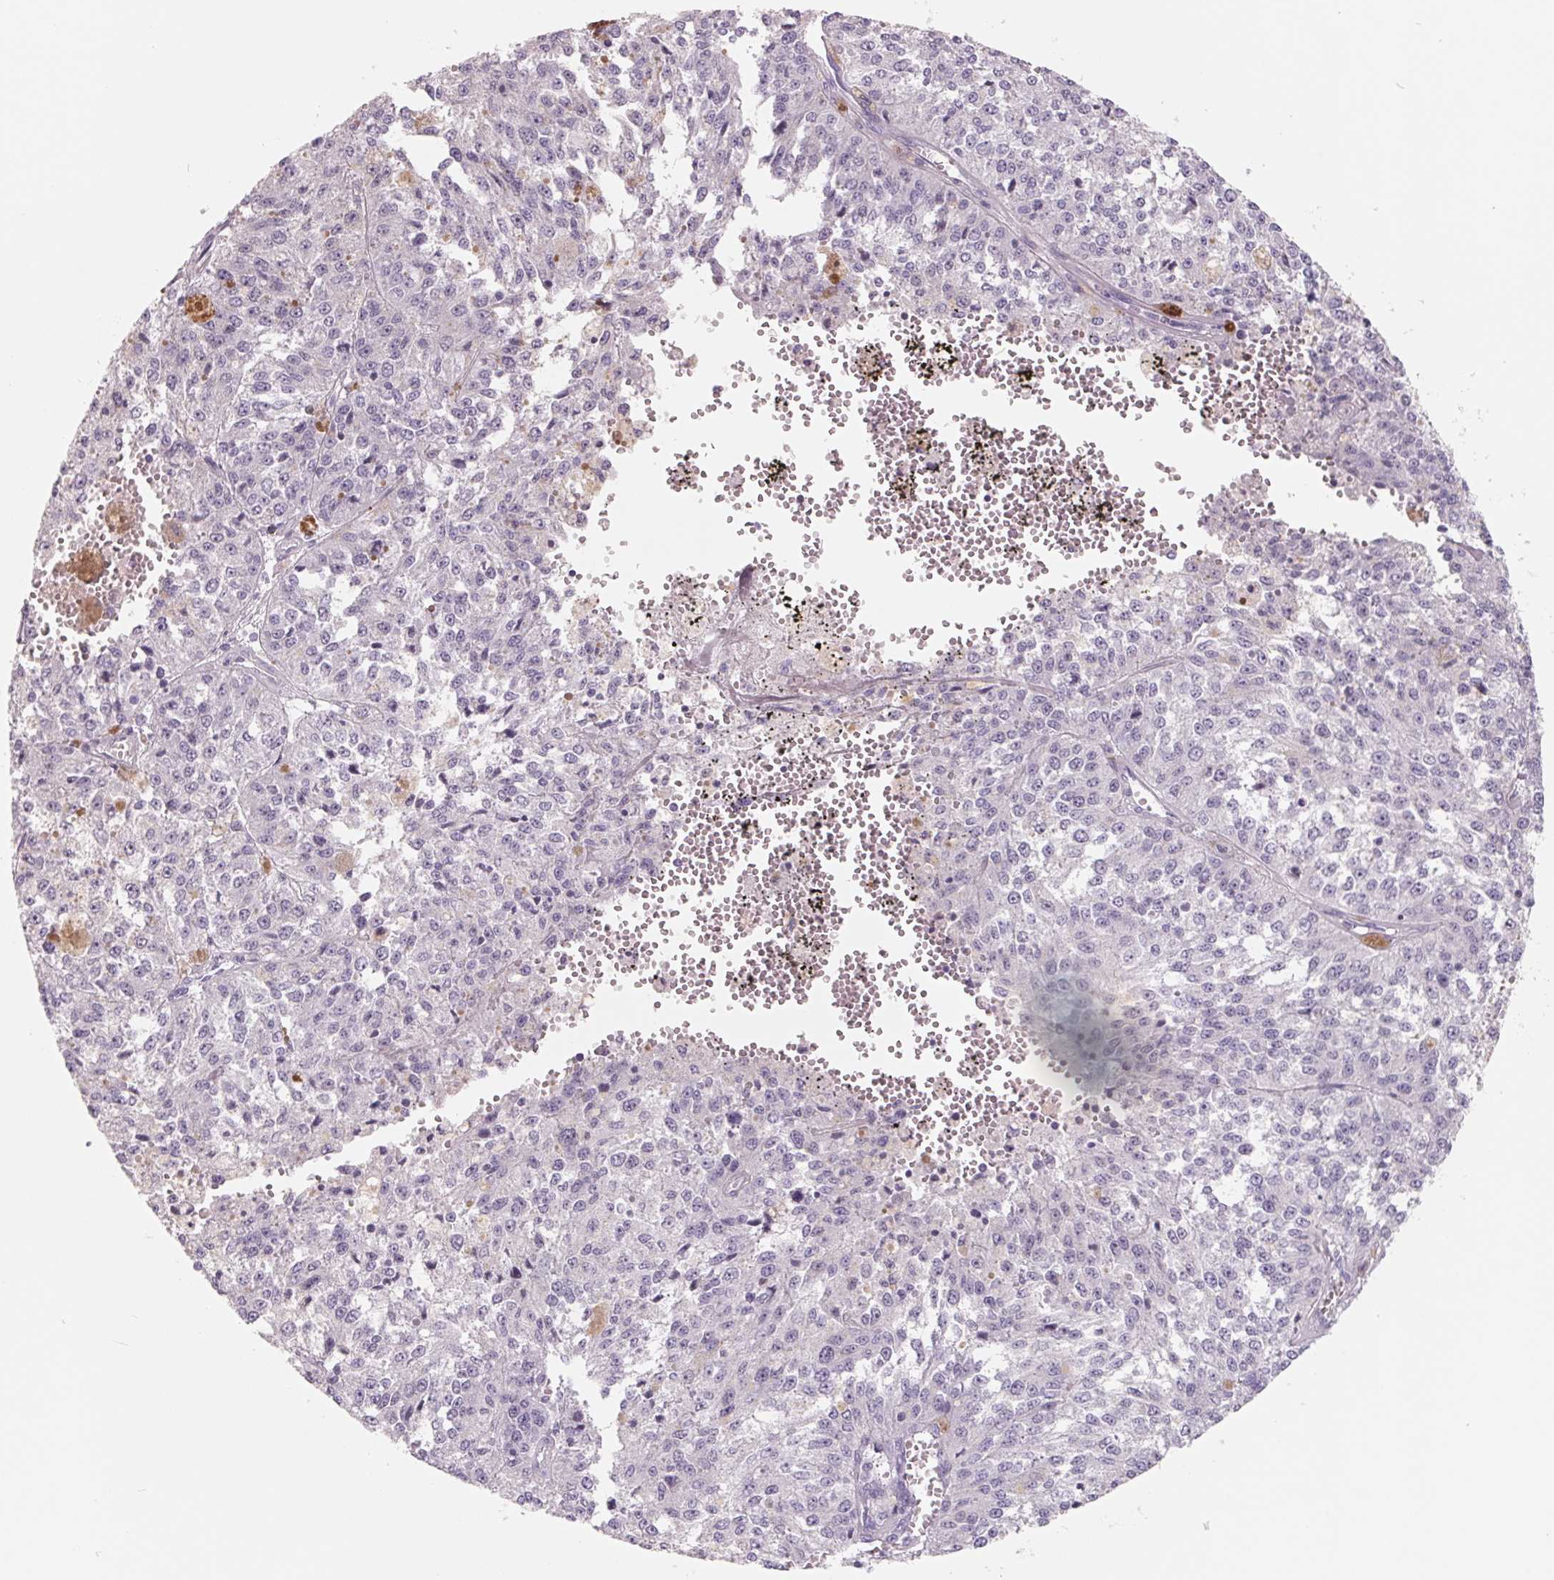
{"staining": {"intensity": "negative", "quantity": "none", "location": "none"}, "tissue": "melanoma", "cell_type": "Tumor cells", "image_type": "cancer", "snomed": [{"axis": "morphology", "description": "Malignant melanoma, Metastatic site"}, {"axis": "topography", "description": "Lymph node"}], "caption": "Immunohistochemistry (IHC) of malignant melanoma (metastatic site) displays no positivity in tumor cells.", "gene": "FTCD", "patient": {"sex": "female", "age": 64}}